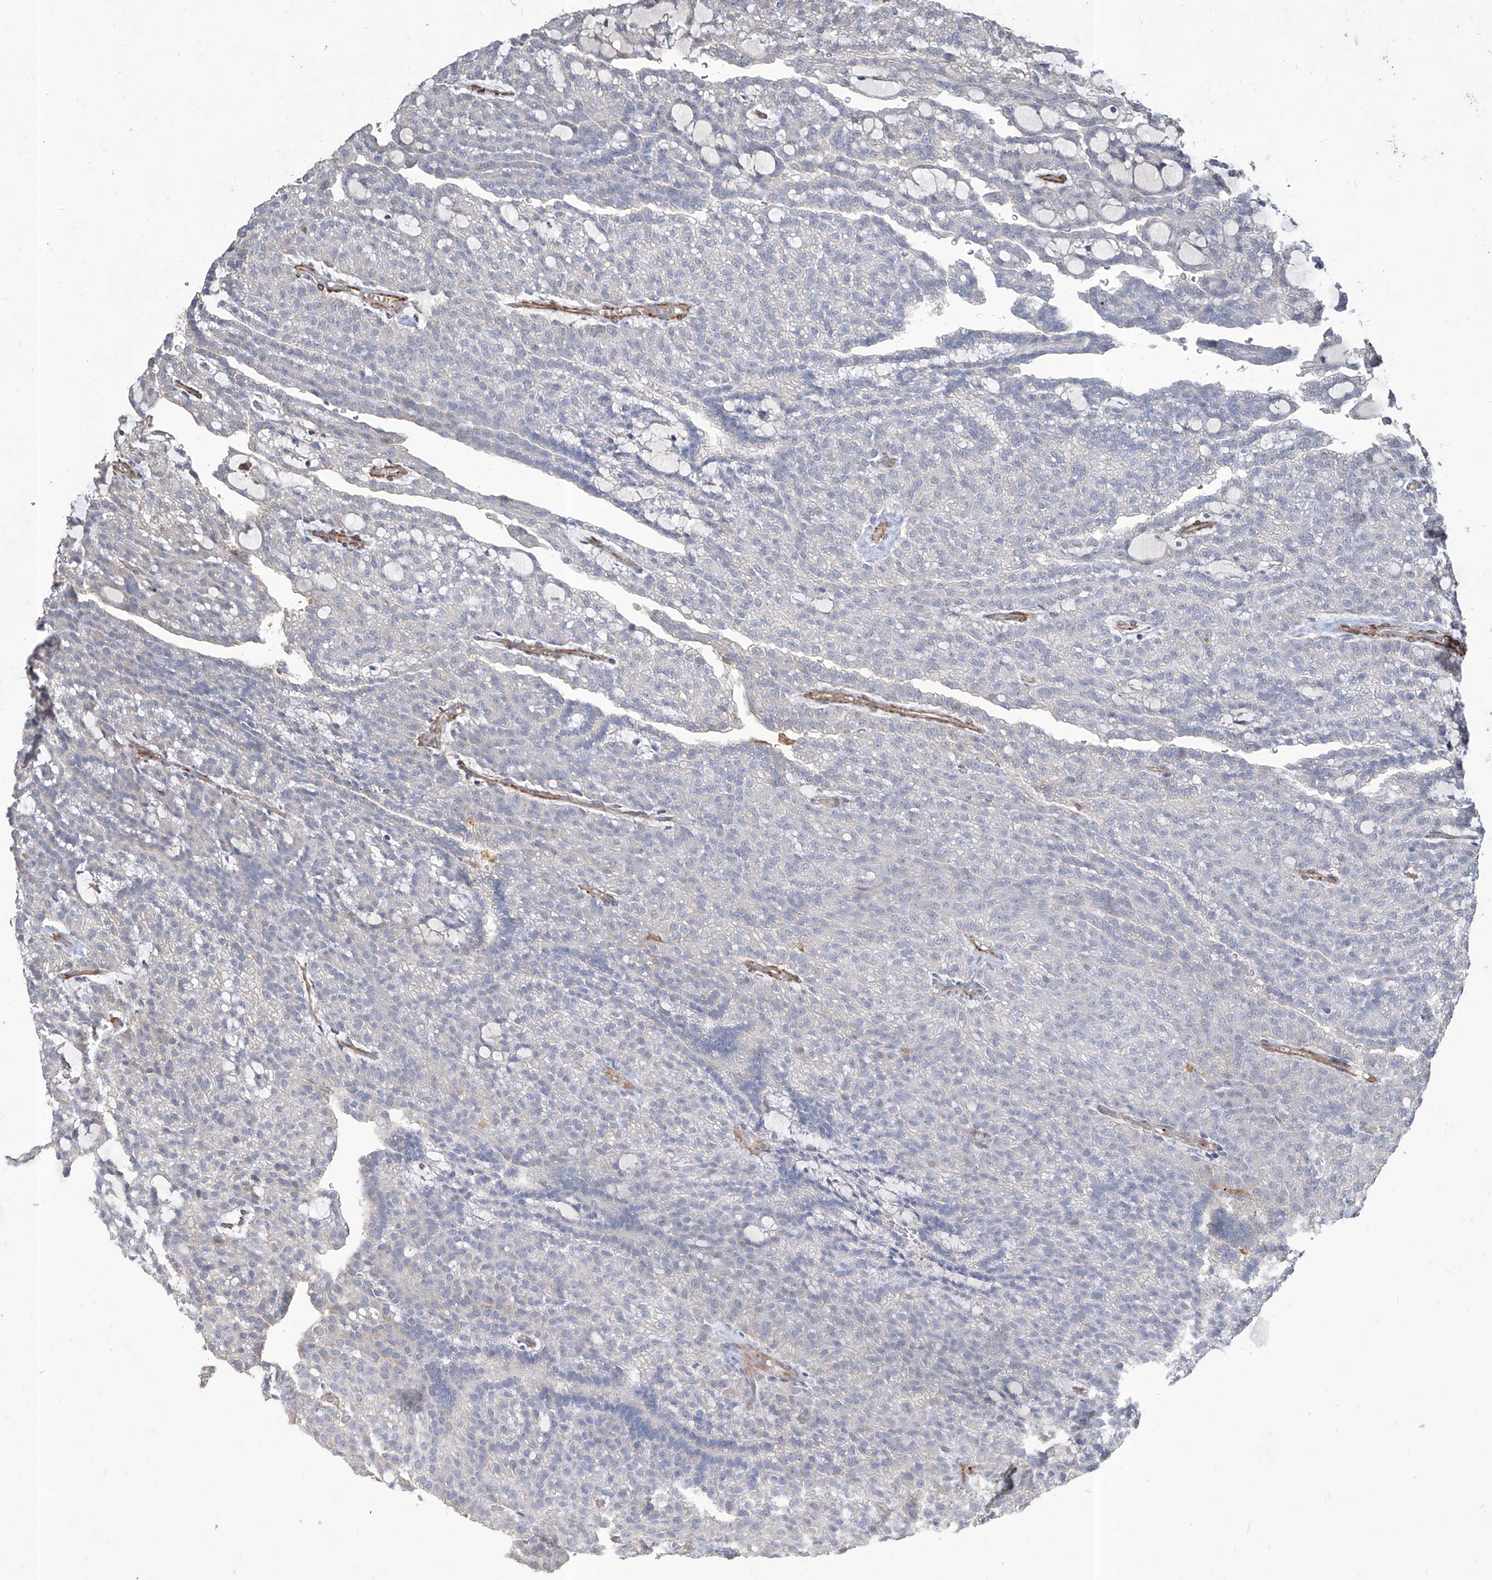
{"staining": {"intensity": "negative", "quantity": "none", "location": "none"}, "tissue": "renal cancer", "cell_type": "Tumor cells", "image_type": "cancer", "snomed": [{"axis": "morphology", "description": "Adenocarcinoma, NOS"}, {"axis": "topography", "description": "Kidney"}], "caption": "Tumor cells show no significant protein staining in renal cancer. (DAB immunohistochemistry visualized using brightfield microscopy, high magnification).", "gene": "FAM83B", "patient": {"sex": "male", "age": 63}}